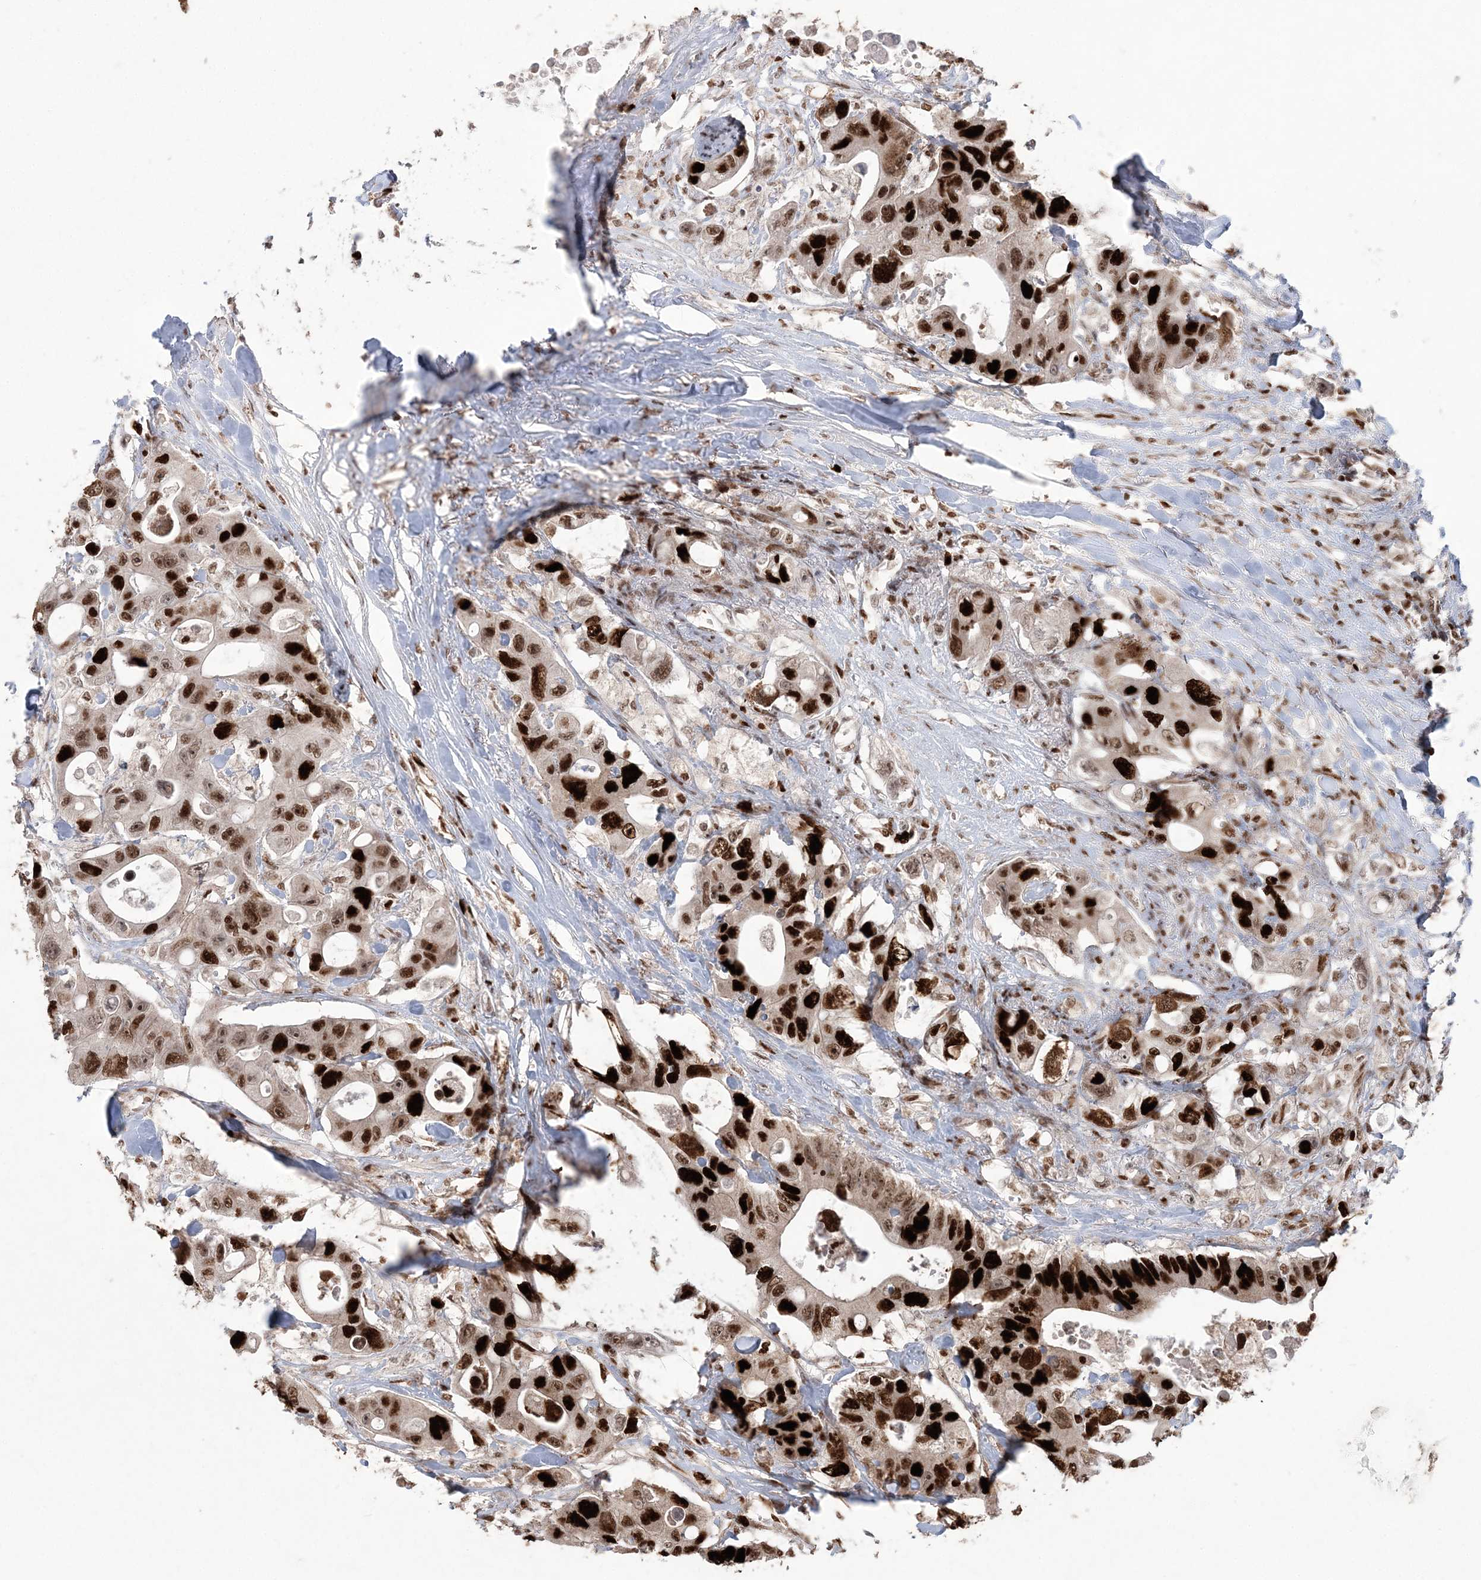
{"staining": {"intensity": "strong", "quantity": ">75%", "location": "nuclear"}, "tissue": "colorectal cancer", "cell_type": "Tumor cells", "image_type": "cancer", "snomed": [{"axis": "morphology", "description": "Adenocarcinoma, NOS"}, {"axis": "topography", "description": "Colon"}], "caption": "A photomicrograph showing strong nuclear positivity in about >75% of tumor cells in adenocarcinoma (colorectal), as visualized by brown immunohistochemical staining.", "gene": "LIG1", "patient": {"sex": "female", "age": 46}}